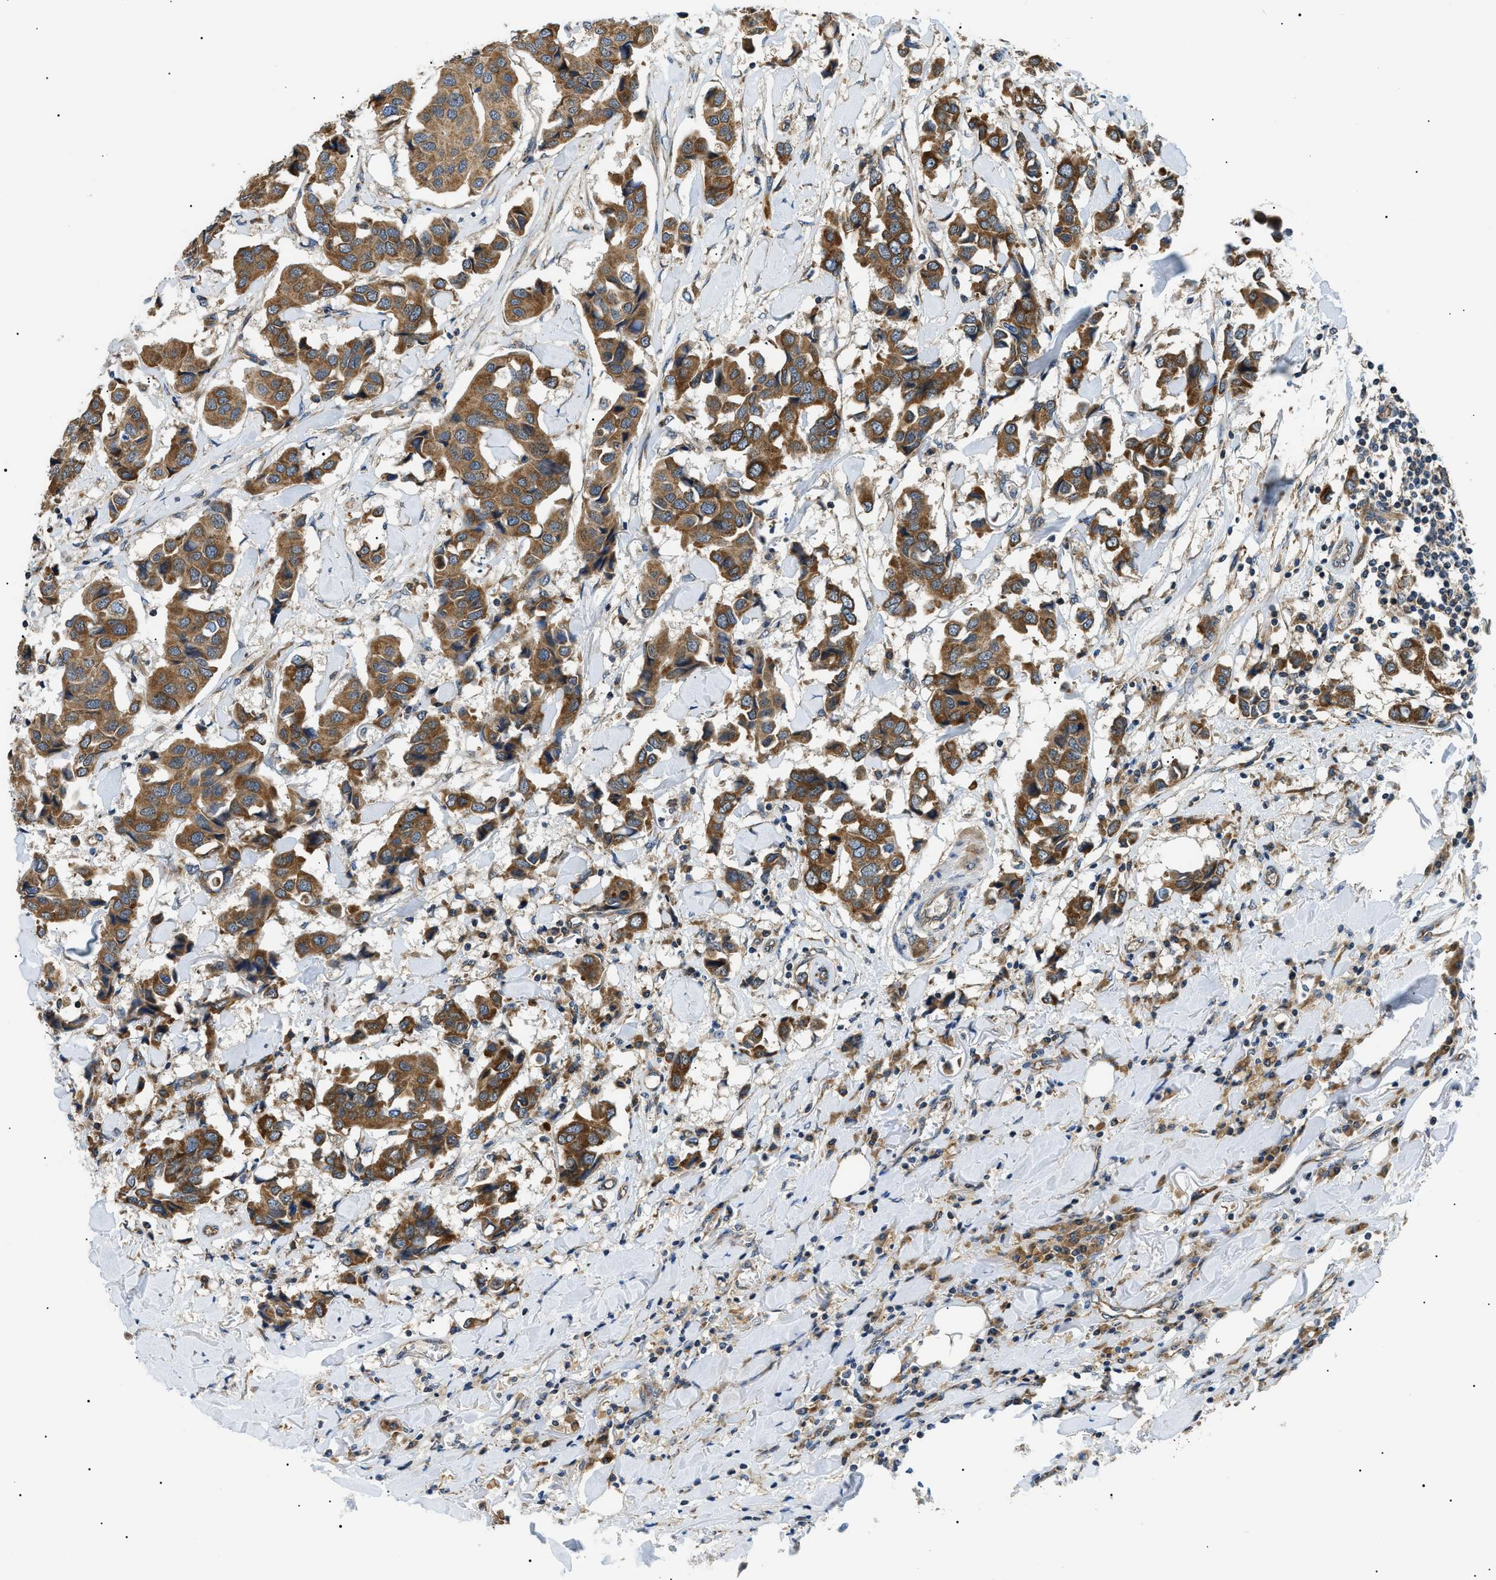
{"staining": {"intensity": "moderate", "quantity": ">75%", "location": "cytoplasmic/membranous"}, "tissue": "breast cancer", "cell_type": "Tumor cells", "image_type": "cancer", "snomed": [{"axis": "morphology", "description": "Duct carcinoma"}, {"axis": "topography", "description": "Breast"}], "caption": "This micrograph demonstrates immunohistochemistry staining of human breast cancer (intraductal carcinoma), with medium moderate cytoplasmic/membranous expression in about >75% of tumor cells.", "gene": "SRPK1", "patient": {"sex": "female", "age": 80}}